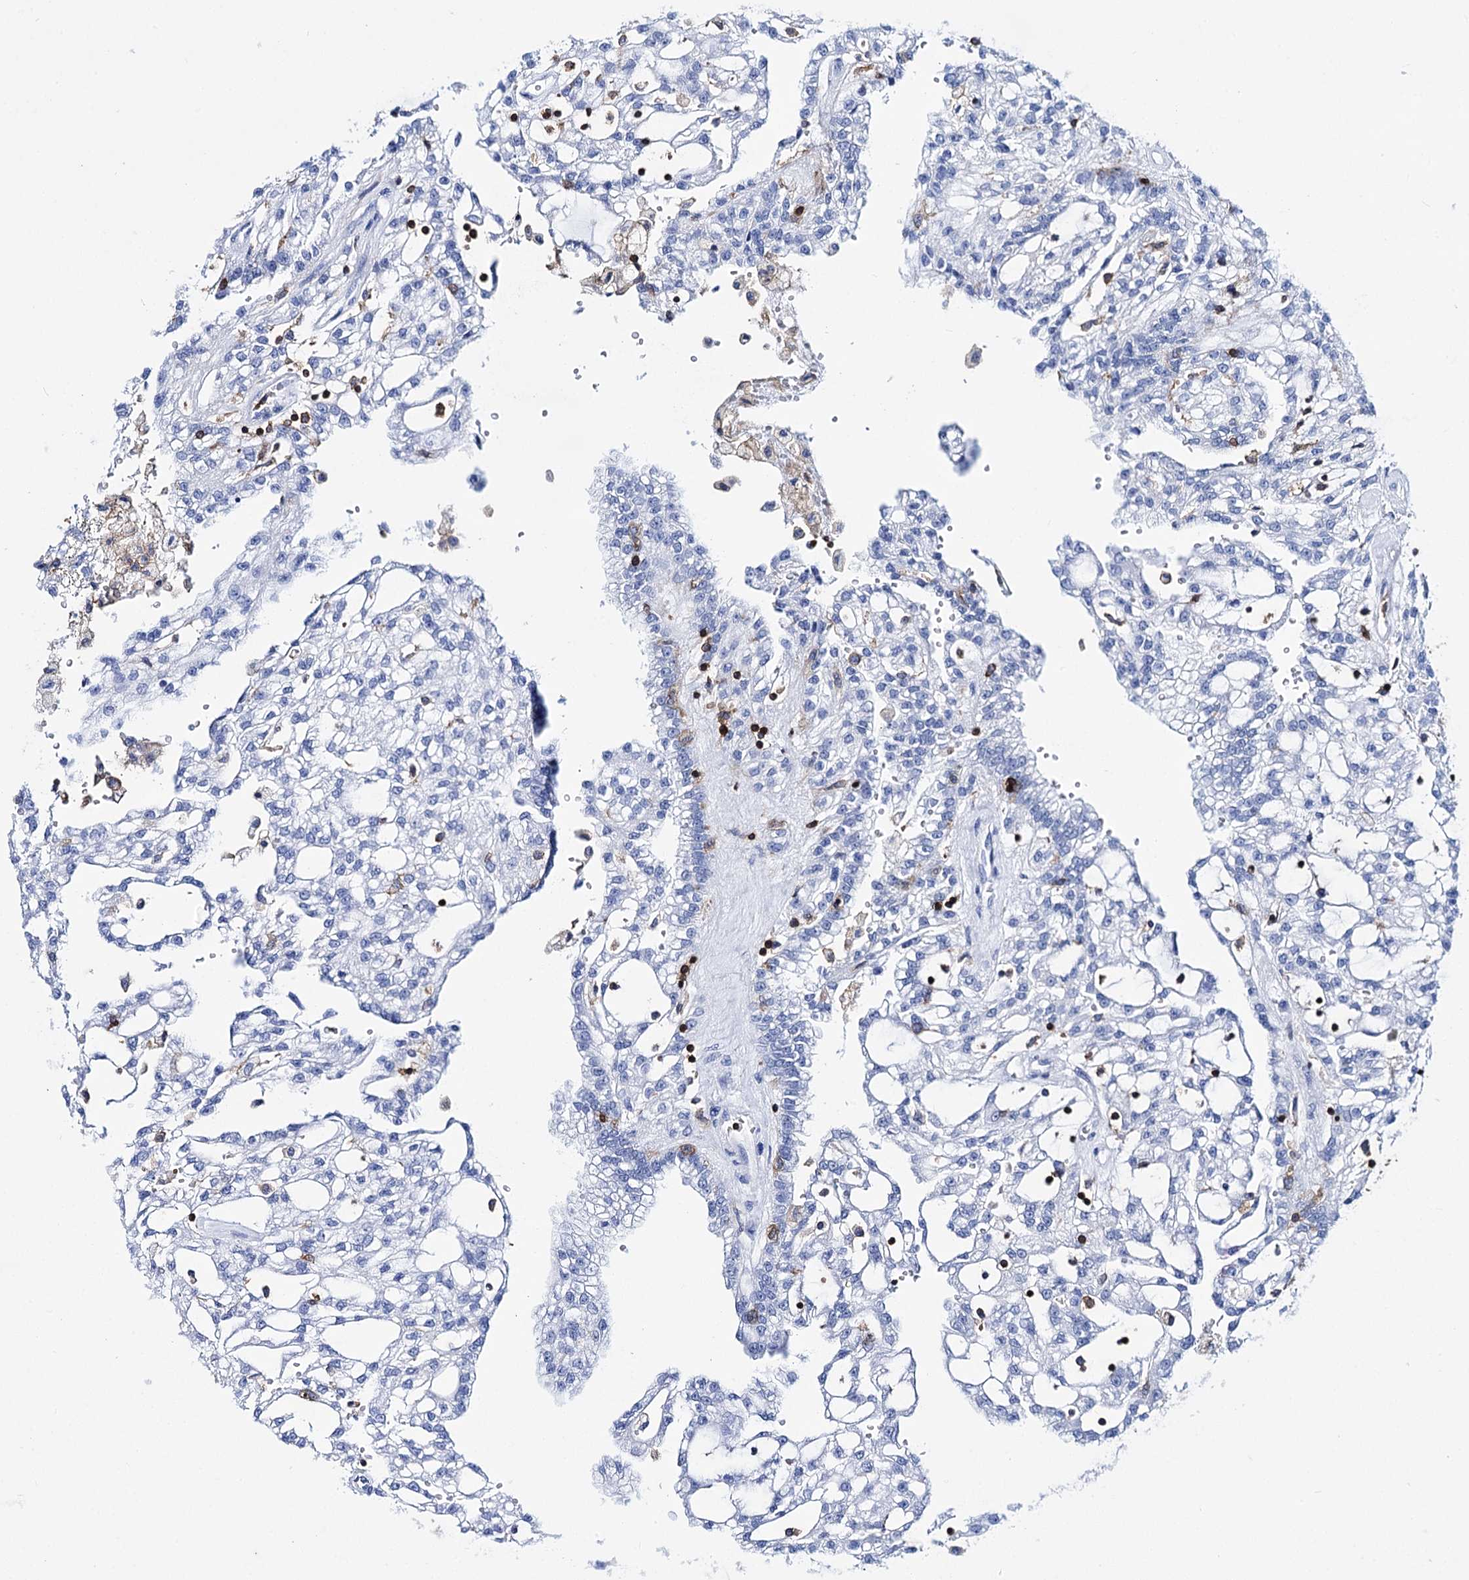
{"staining": {"intensity": "negative", "quantity": "none", "location": "none"}, "tissue": "renal cancer", "cell_type": "Tumor cells", "image_type": "cancer", "snomed": [{"axis": "morphology", "description": "Adenocarcinoma, NOS"}, {"axis": "topography", "description": "Kidney"}], "caption": "A high-resolution photomicrograph shows immunohistochemistry (IHC) staining of renal cancer (adenocarcinoma), which demonstrates no significant staining in tumor cells.", "gene": "DEF6", "patient": {"sex": "male", "age": 63}}